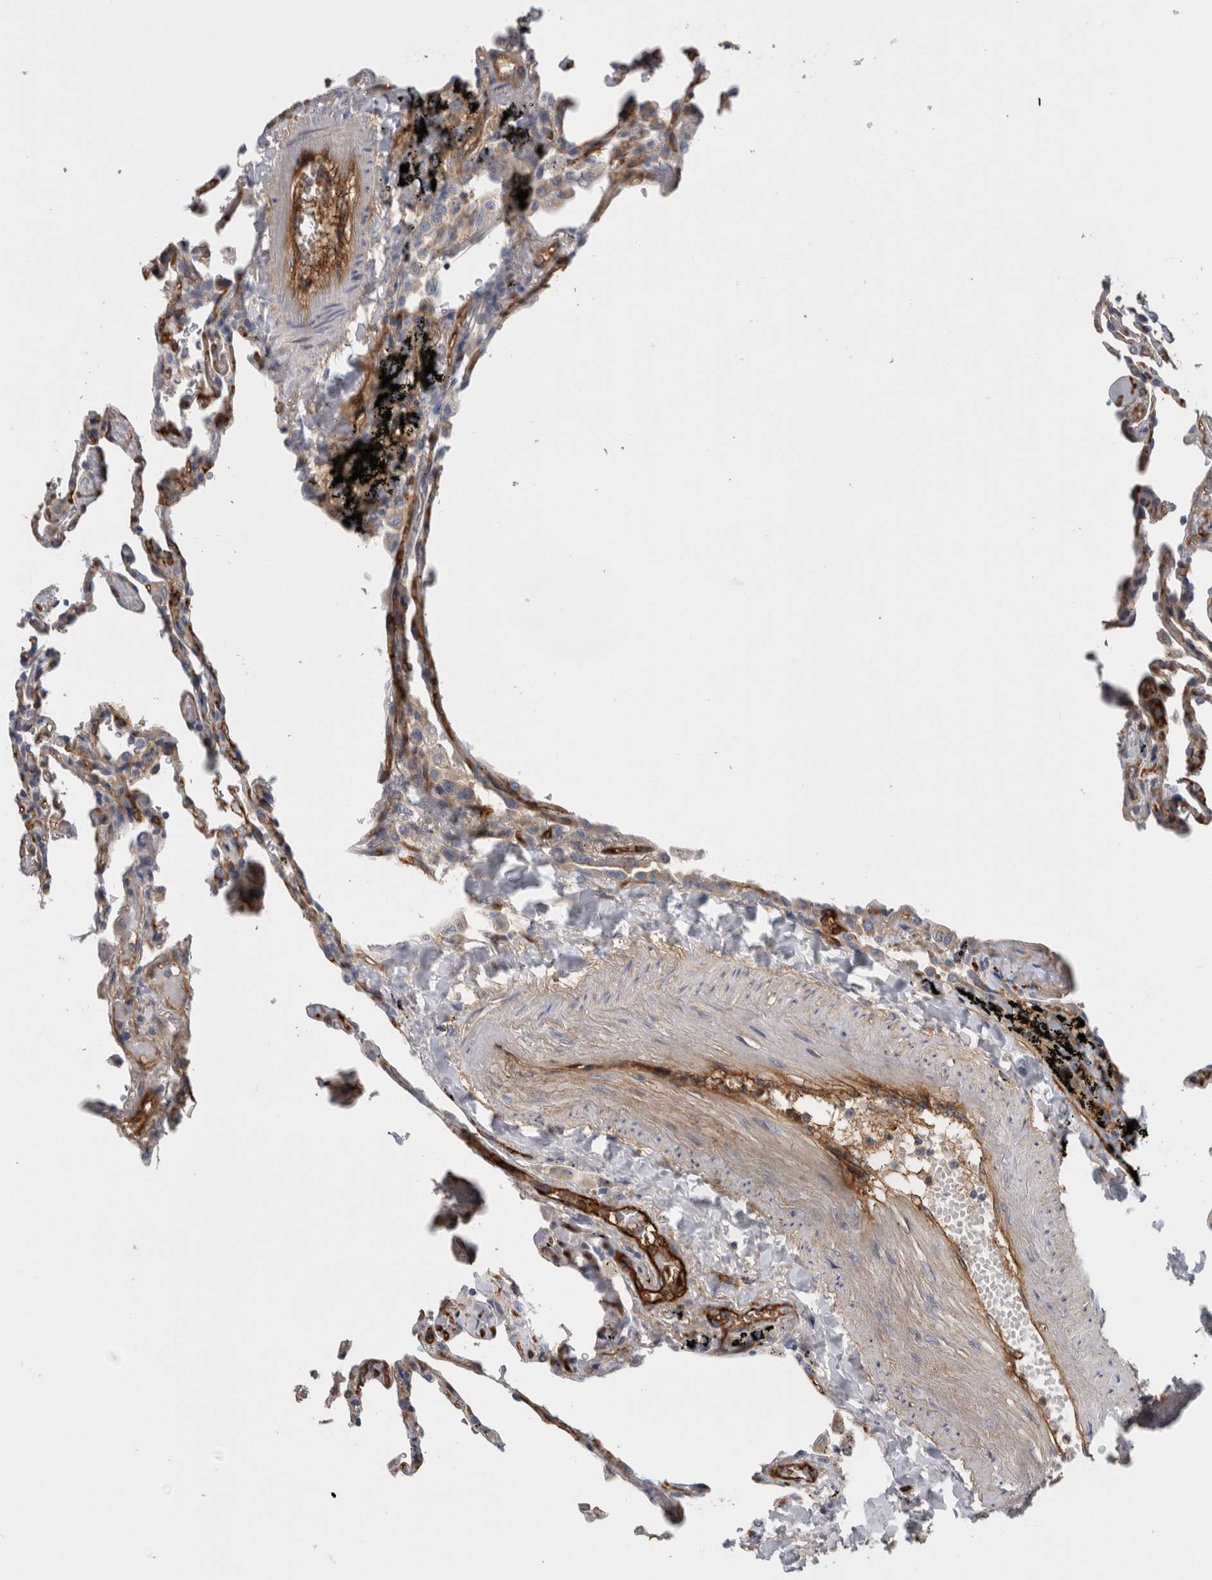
{"staining": {"intensity": "negative", "quantity": "none", "location": "none"}, "tissue": "lung", "cell_type": "Alveolar cells", "image_type": "normal", "snomed": [{"axis": "morphology", "description": "Normal tissue, NOS"}, {"axis": "topography", "description": "Lung"}], "caption": "Immunohistochemistry (IHC) photomicrograph of normal lung: human lung stained with DAB (3,3'-diaminobenzidine) shows no significant protein positivity in alveolar cells.", "gene": "CD59", "patient": {"sex": "male", "age": 59}}